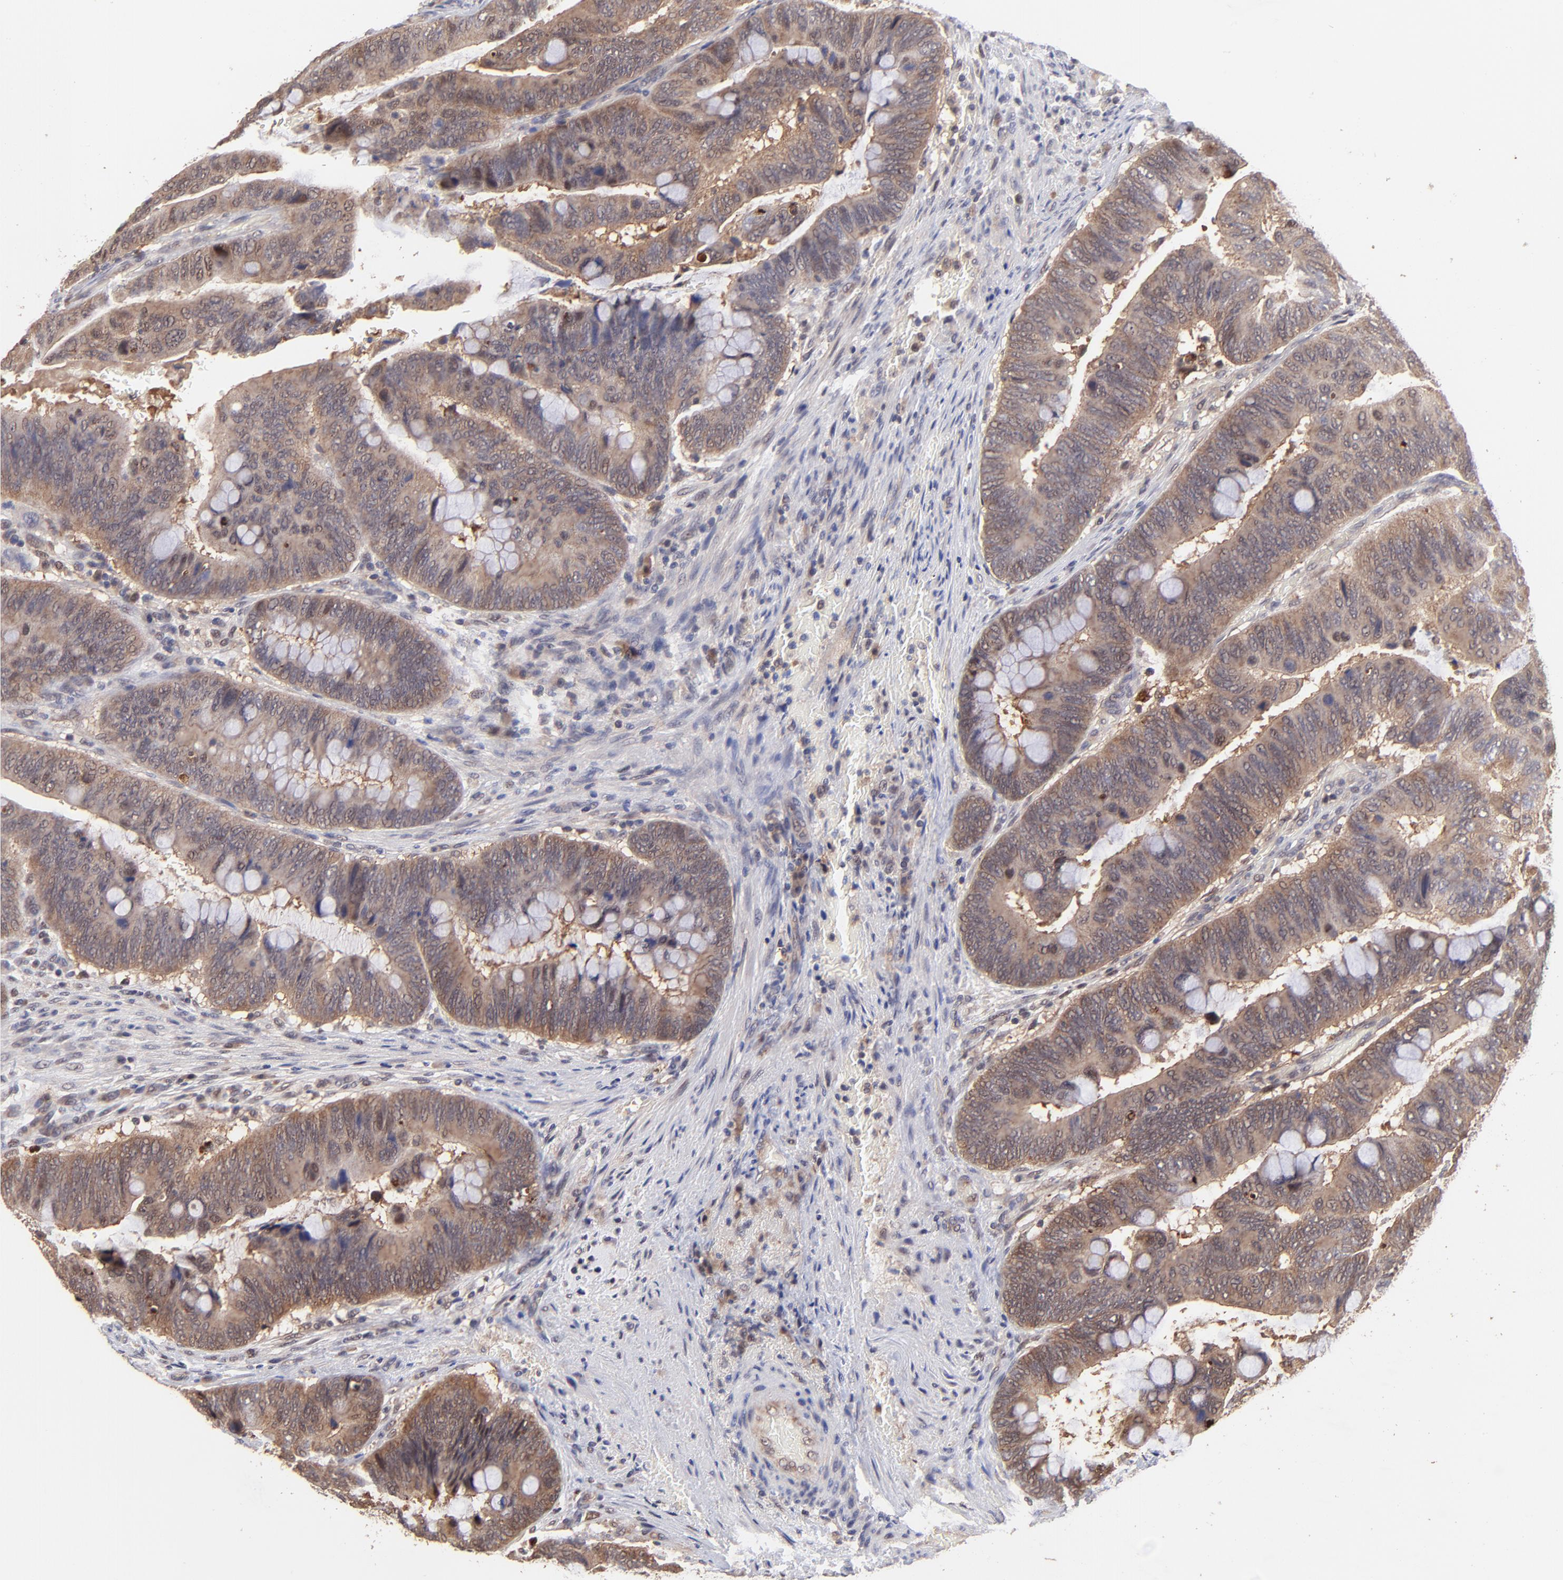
{"staining": {"intensity": "moderate", "quantity": ">75%", "location": "cytoplasmic/membranous"}, "tissue": "colorectal cancer", "cell_type": "Tumor cells", "image_type": "cancer", "snomed": [{"axis": "morphology", "description": "Normal tissue, NOS"}, {"axis": "morphology", "description": "Adenocarcinoma, NOS"}, {"axis": "topography", "description": "Rectum"}], "caption": "Protein expression analysis of colorectal cancer (adenocarcinoma) exhibits moderate cytoplasmic/membranous staining in approximately >75% of tumor cells.", "gene": "PSMA6", "patient": {"sex": "male", "age": 92}}